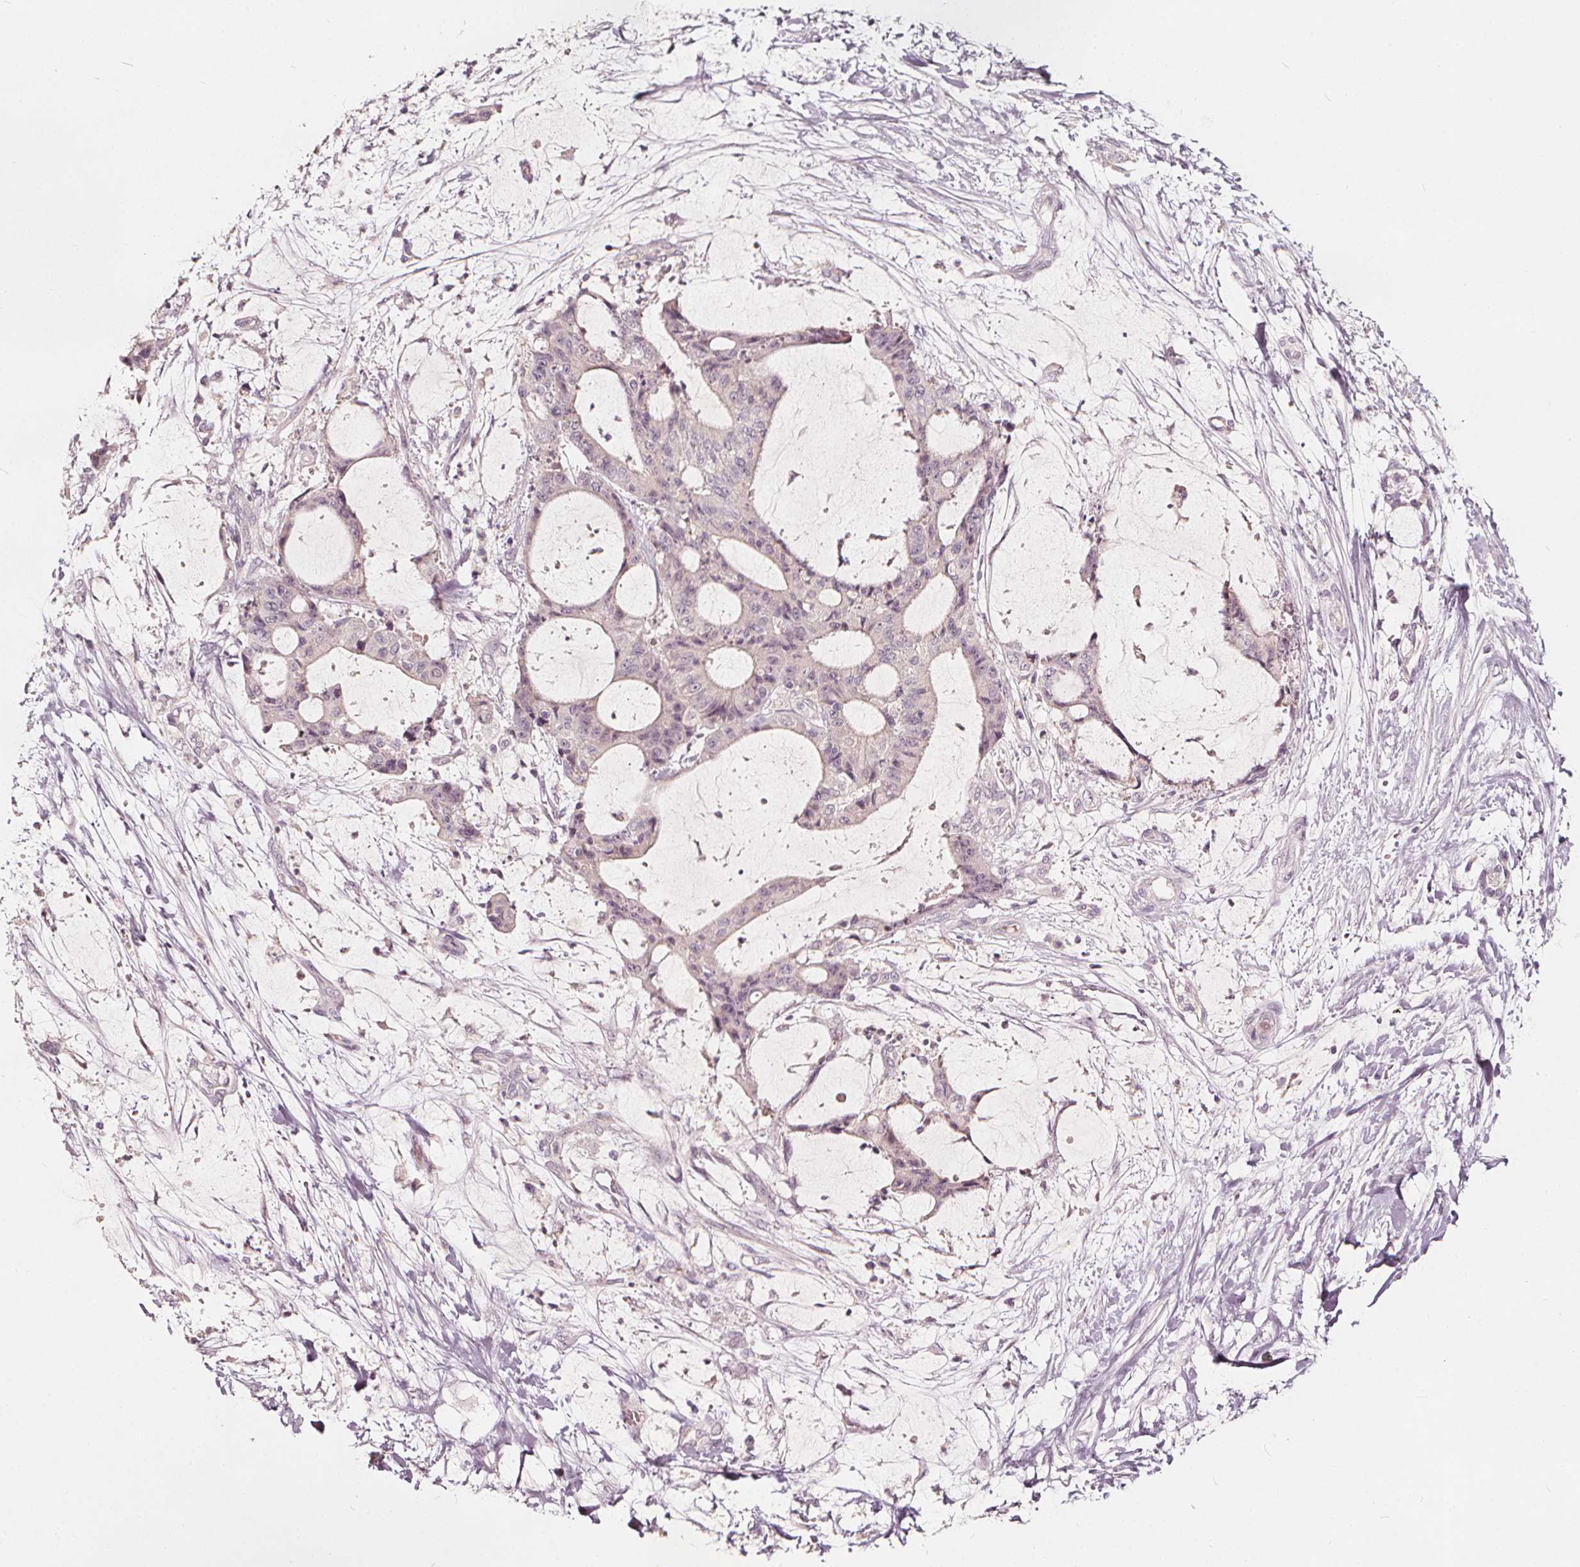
{"staining": {"intensity": "negative", "quantity": "none", "location": "none"}, "tissue": "liver cancer", "cell_type": "Tumor cells", "image_type": "cancer", "snomed": [{"axis": "morphology", "description": "Cholangiocarcinoma"}, {"axis": "topography", "description": "Liver"}], "caption": "Immunohistochemistry (IHC) of human cholangiocarcinoma (liver) exhibits no positivity in tumor cells.", "gene": "NPC1L1", "patient": {"sex": "female", "age": 73}}